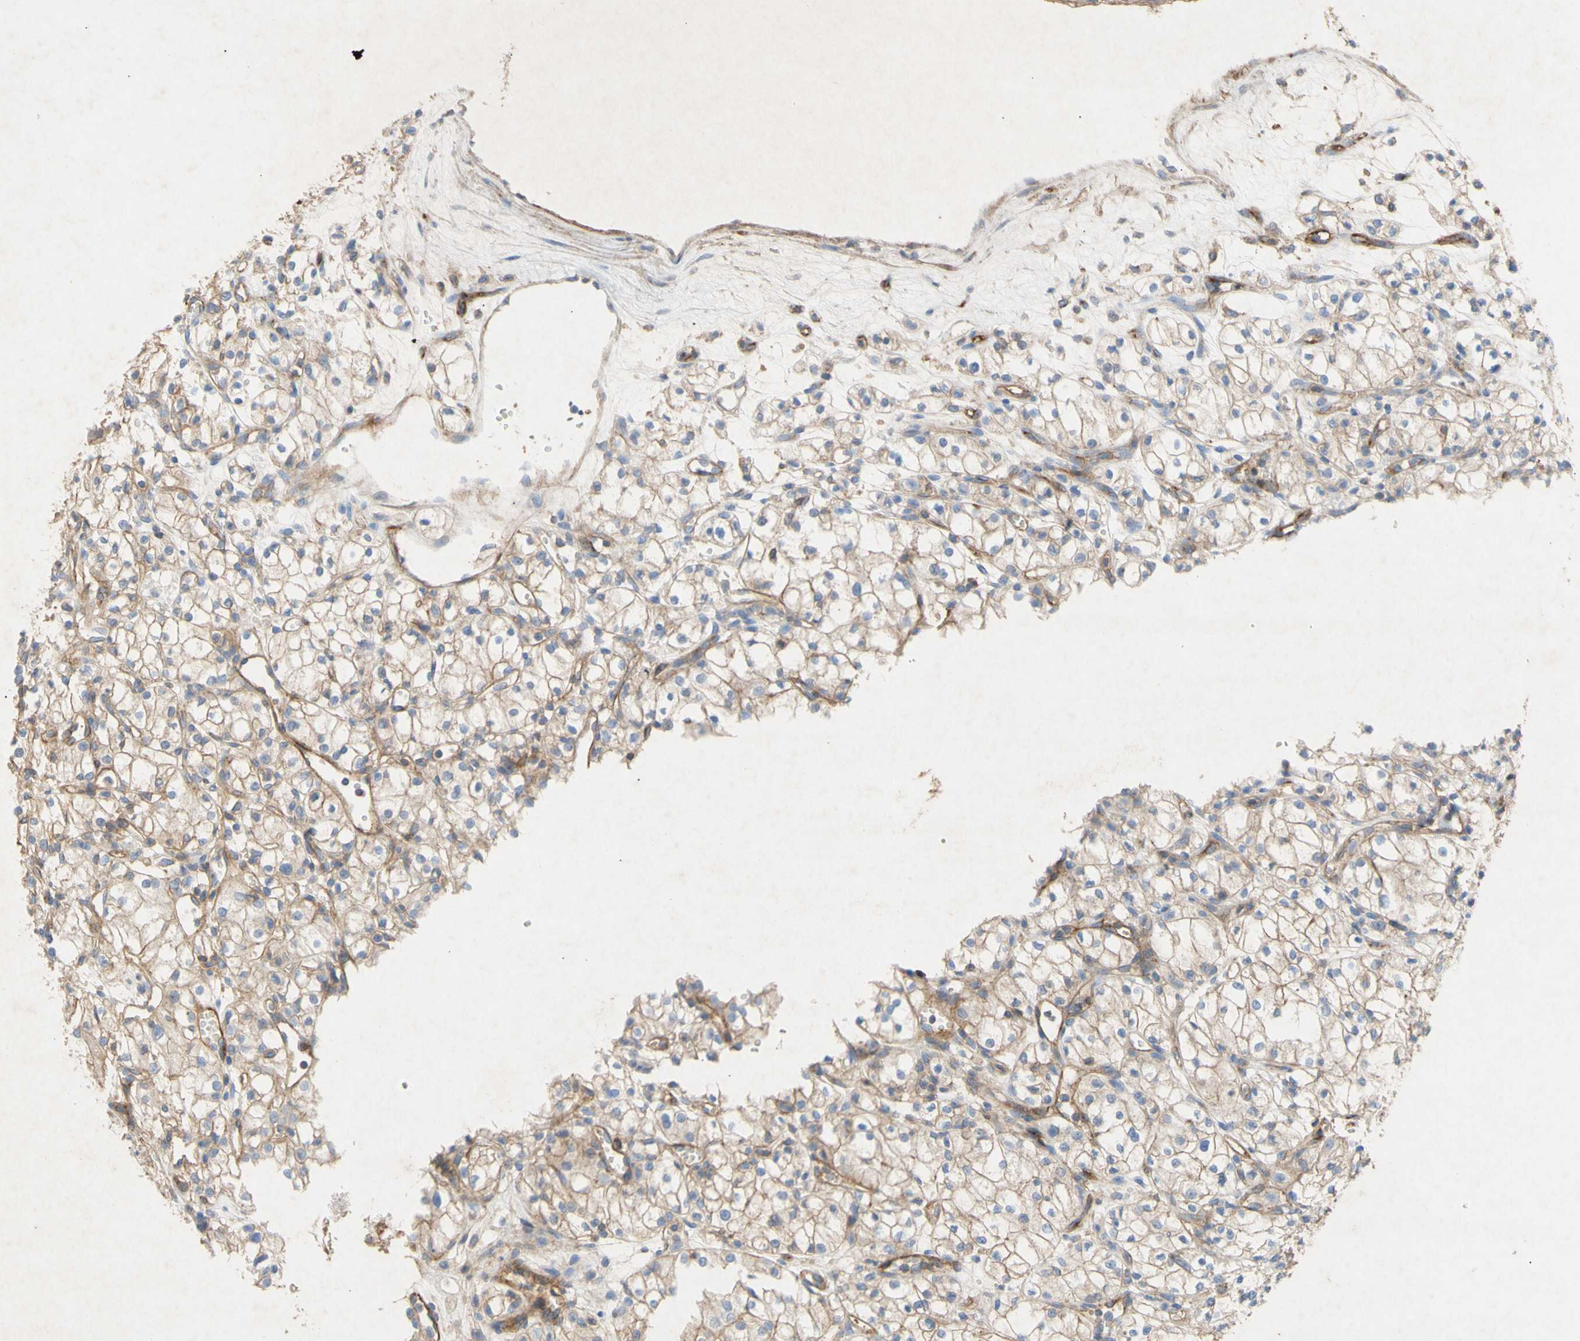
{"staining": {"intensity": "moderate", "quantity": ">75%", "location": "cytoplasmic/membranous"}, "tissue": "renal cancer", "cell_type": "Tumor cells", "image_type": "cancer", "snomed": [{"axis": "morphology", "description": "Normal tissue, NOS"}, {"axis": "morphology", "description": "Adenocarcinoma, NOS"}, {"axis": "topography", "description": "Kidney"}], "caption": "A micrograph of adenocarcinoma (renal) stained for a protein reveals moderate cytoplasmic/membranous brown staining in tumor cells.", "gene": "ATP2A3", "patient": {"sex": "male", "age": 59}}